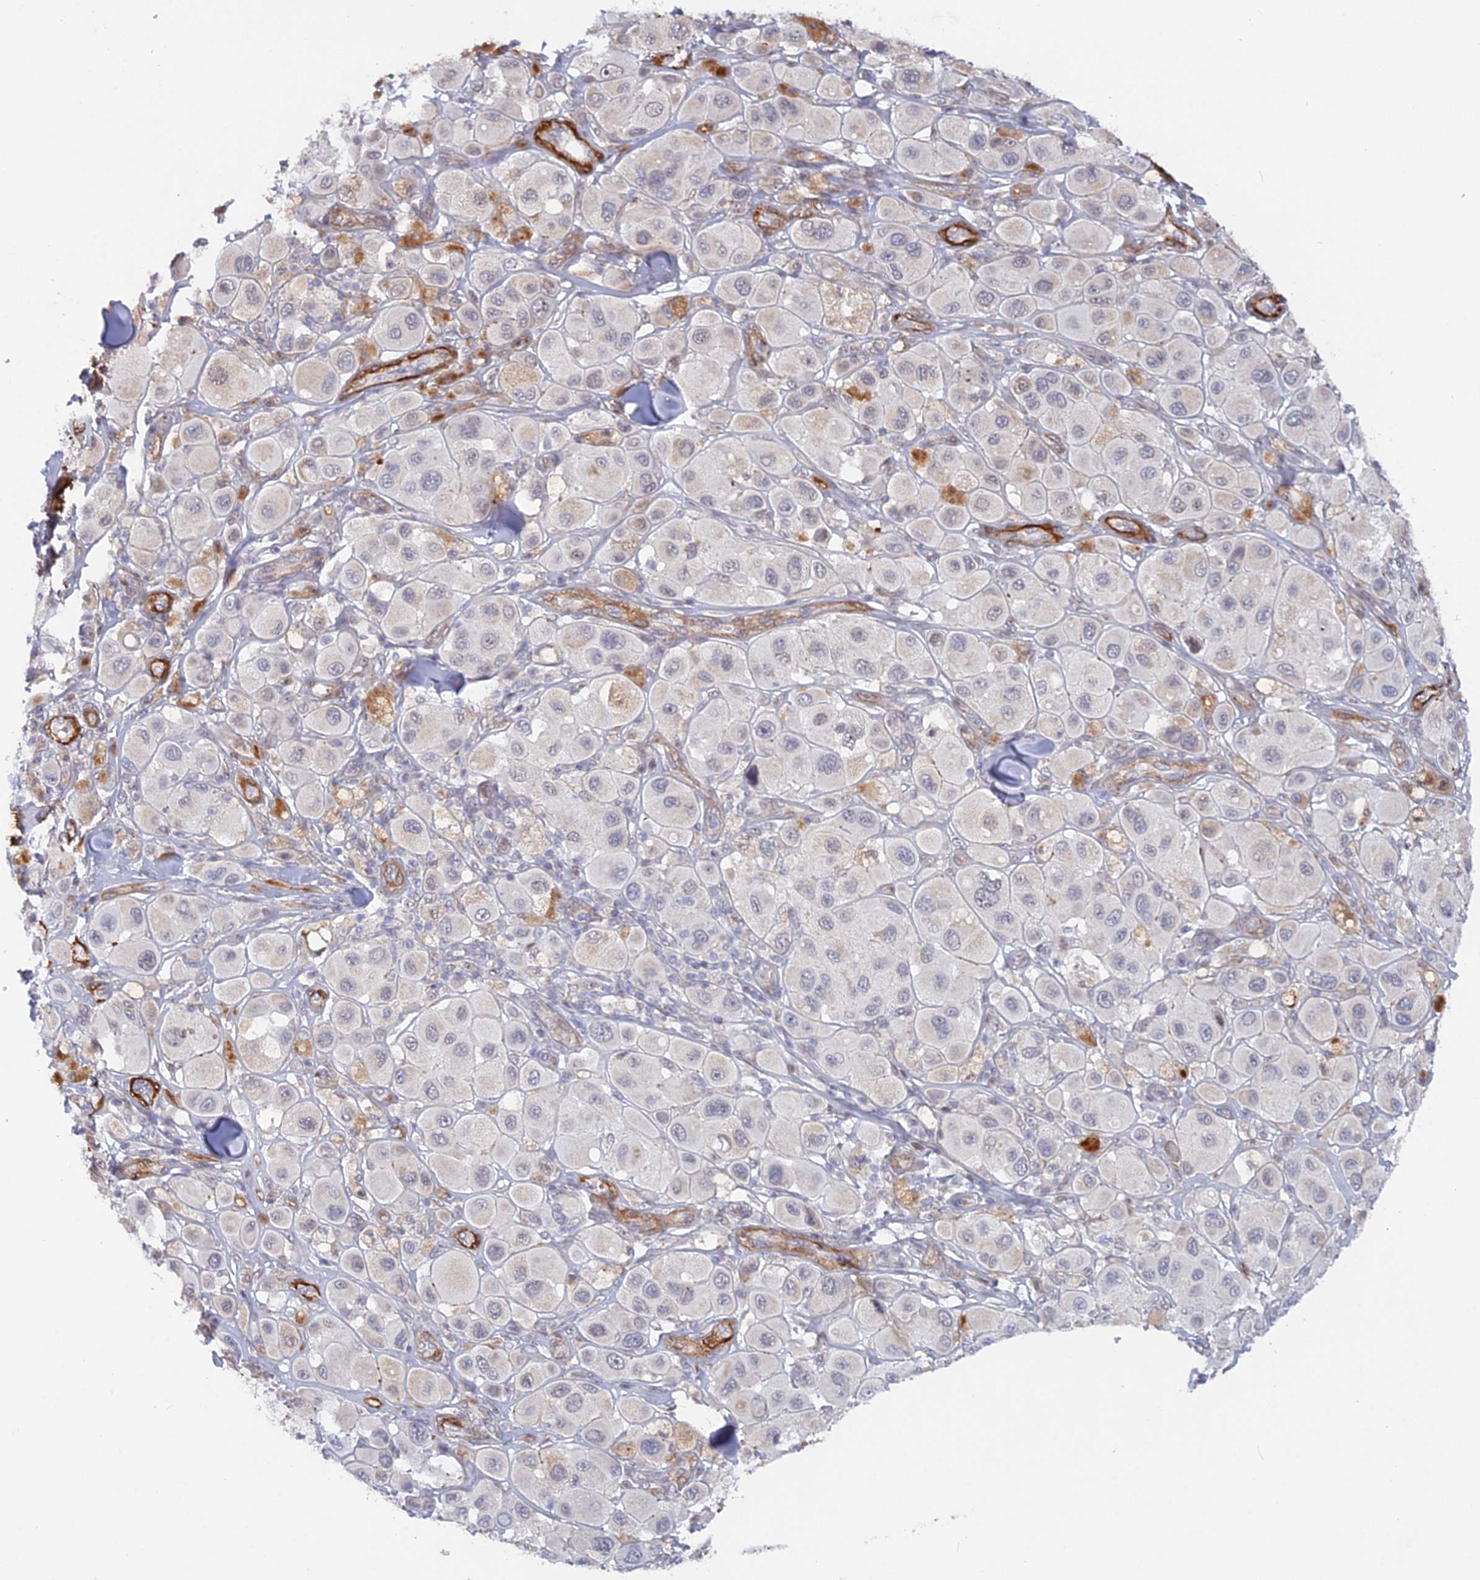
{"staining": {"intensity": "negative", "quantity": "none", "location": "none"}, "tissue": "melanoma", "cell_type": "Tumor cells", "image_type": "cancer", "snomed": [{"axis": "morphology", "description": "Malignant melanoma, Metastatic site"}, {"axis": "topography", "description": "Skin"}], "caption": "A high-resolution image shows immunohistochemistry staining of malignant melanoma (metastatic site), which demonstrates no significant staining in tumor cells.", "gene": "CCDC154", "patient": {"sex": "male", "age": 41}}